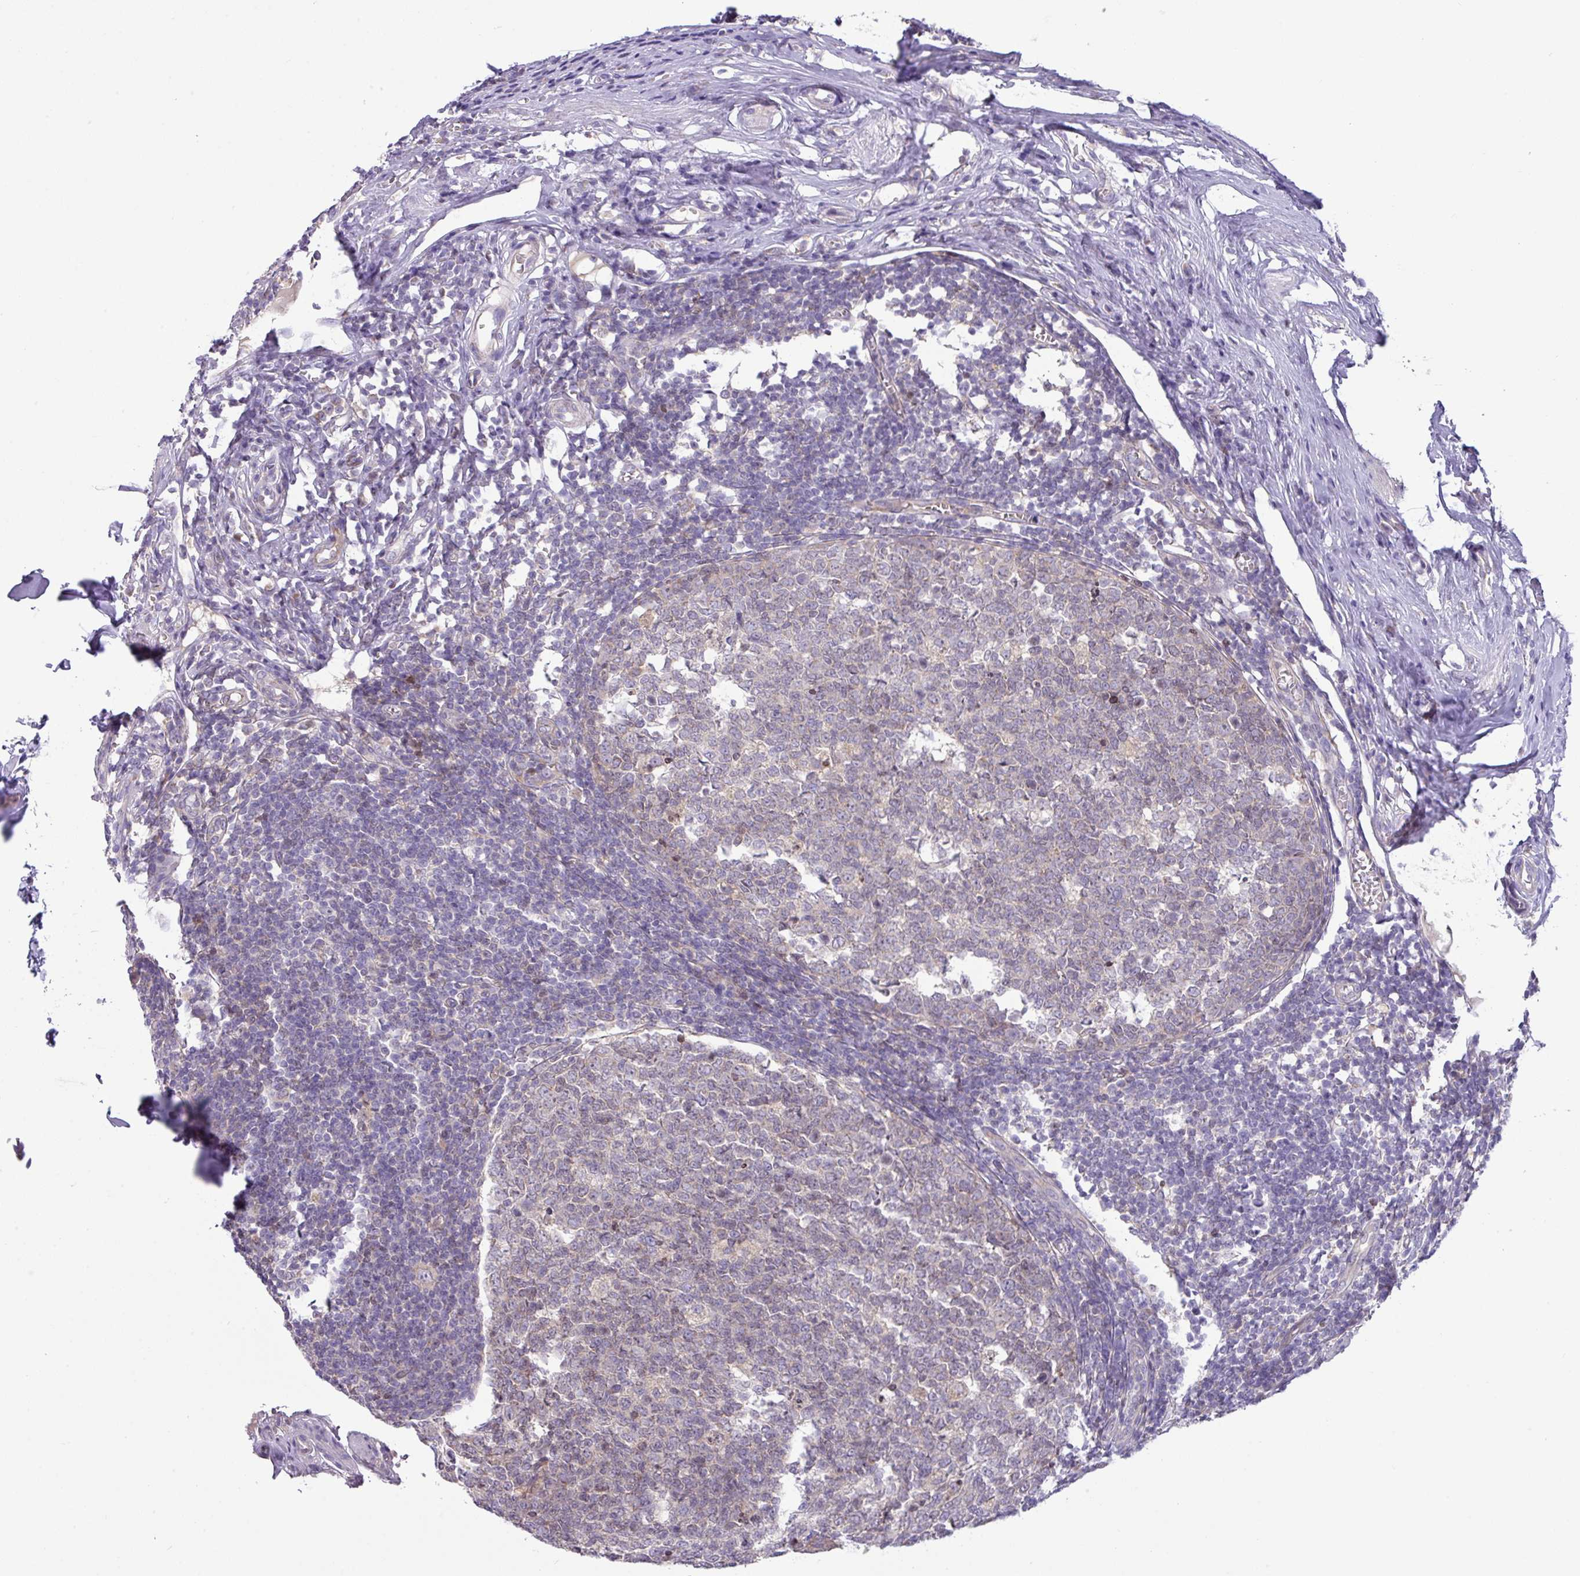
{"staining": {"intensity": "moderate", "quantity": ">75%", "location": "cytoplasmic/membranous"}, "tissue": "appendix", "cell_type": "Glandular cells", "image_type": "normal", "snomed": [{"axis": "morphology", "description": "Normal tissue, NOS"}, {"axis": "topography", "description": "Appendix"}], "caption": "The immunohistochemical stain labels moderate cytoplasmic/membranous positivity in glandular cells of normal appendix. (DAB (3,3'-diaminobenzidine) = brown stain, brightfield microscopy at high magnification).", "gene": "ZNF394", "patient": {"sex": "male", "age": 56}}